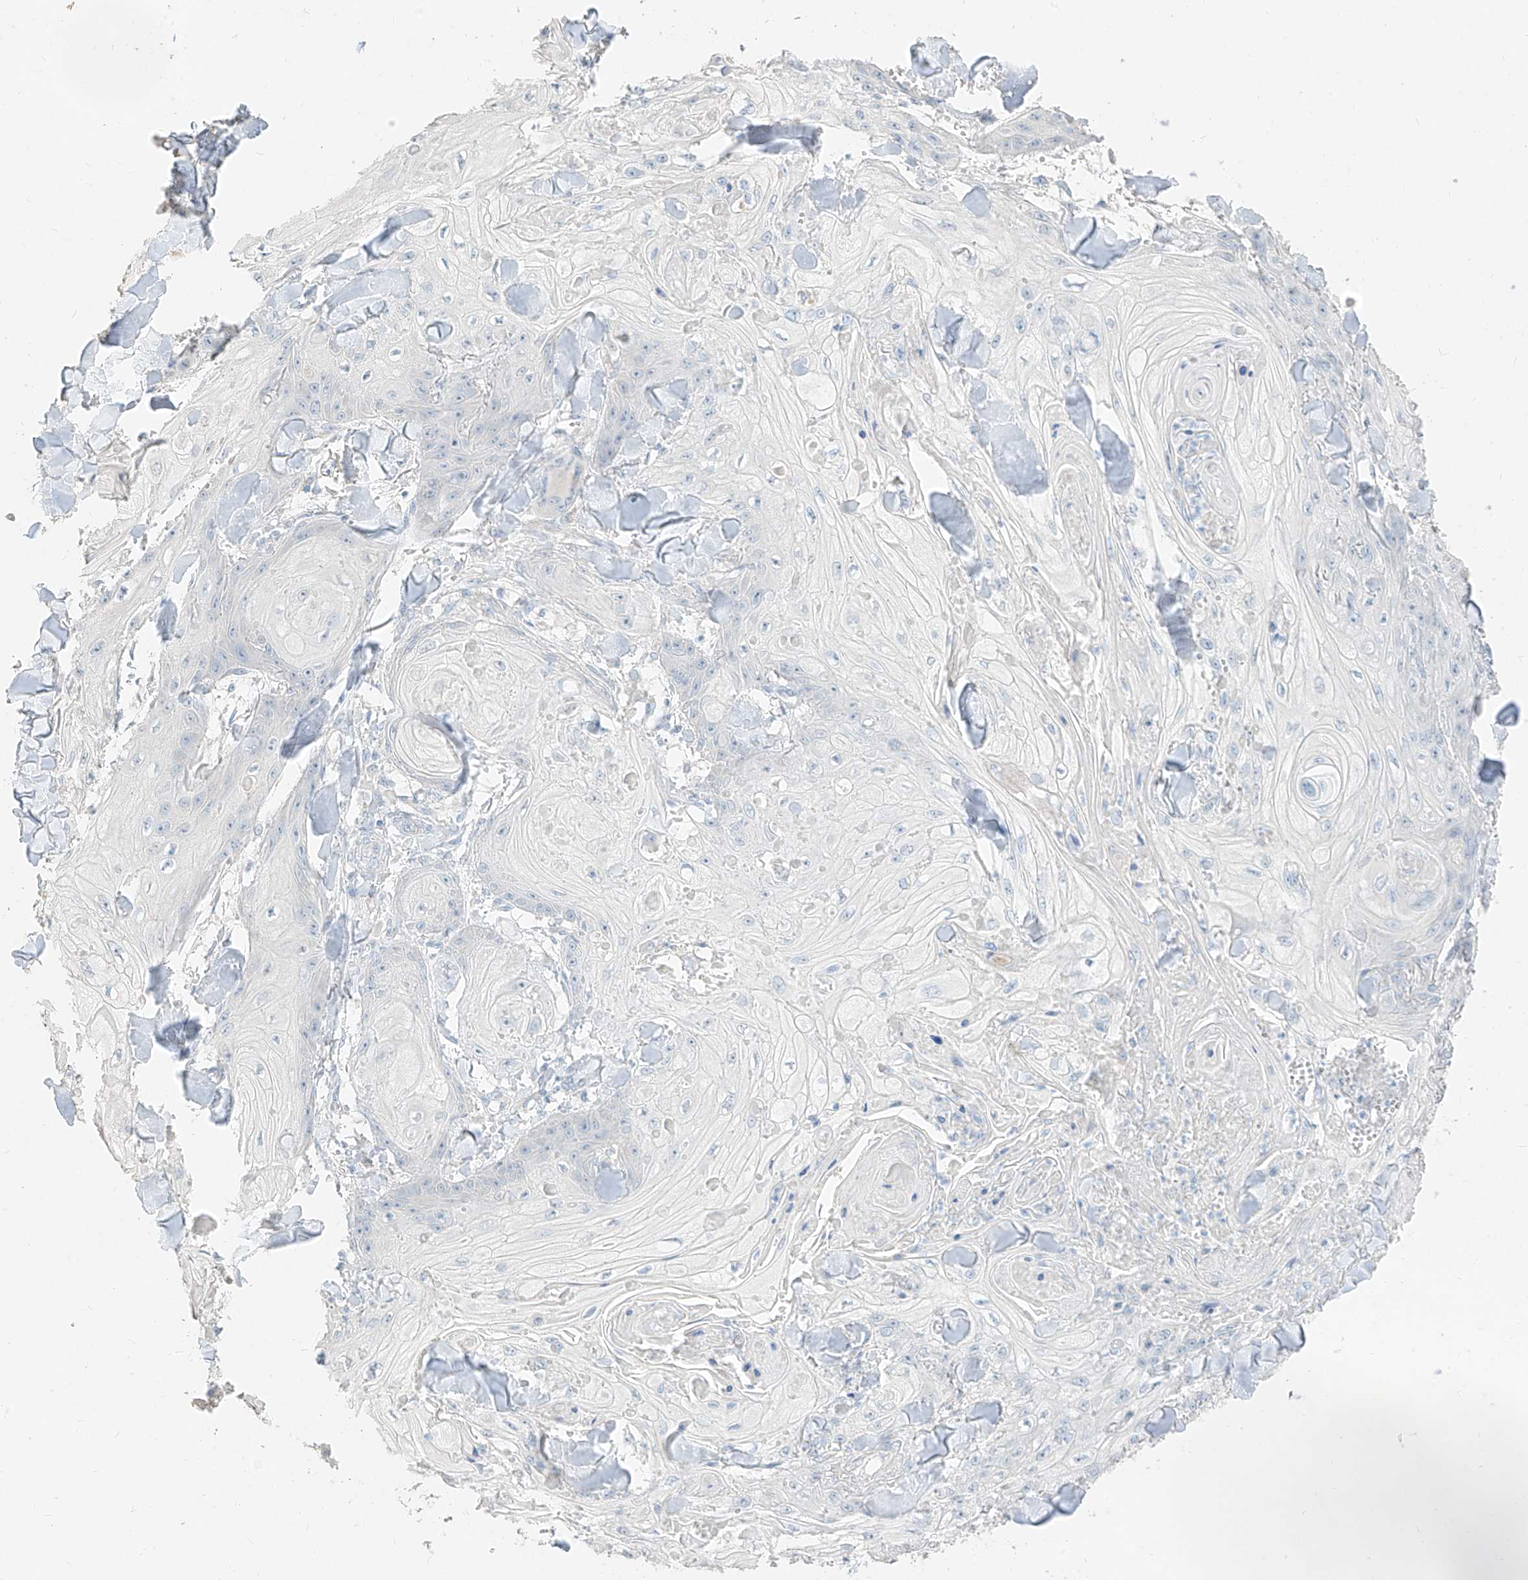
{"staining": {"intensity": "negative", "quantity": "none", "location": "none"}, "tissue": "skin cancer", "cell_type": "Tumor cells", "image_type": "cancer", "snomed": [{"axis": "morphology", "description": "Squamous cell carcinoma, NOS"}, {"axis": "topography", "description": "Skin"}], "caption": "This is an immunohistochemistry (IHC) micrograph of human skin squamous cell carcinoma. There is no positivity in tumor cells.", "gene": "ZZEF1", "patient": {"sex": "male", "age": 74}}